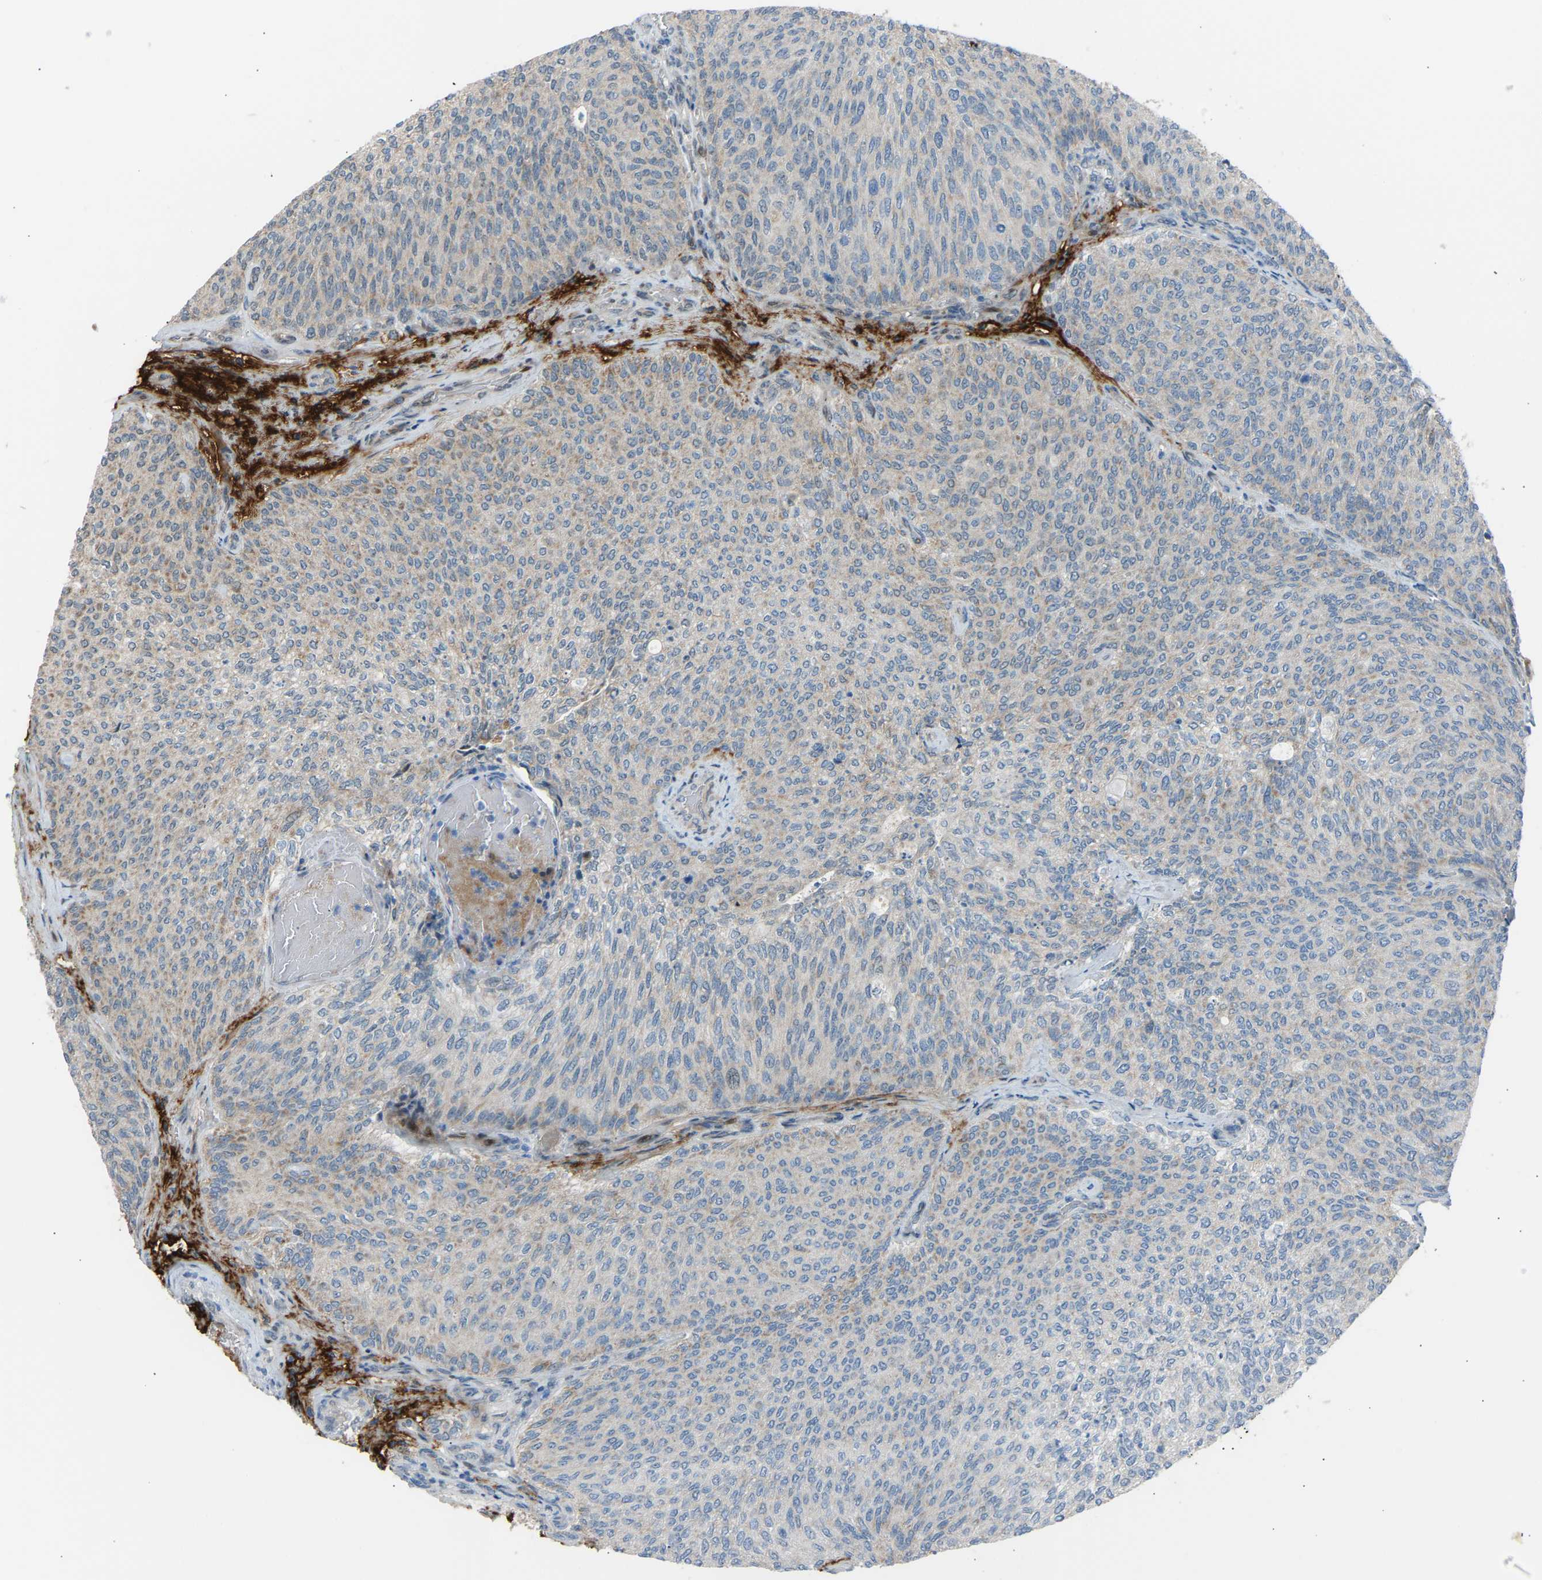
{"staining": {"intensity": "negative", "quantity": "none", "location": "none"}, "tissue": "urothelial cancer", "cell_type": "Tumor cells", "image_type": "cancer", "snomed": [{"axis": "morphology", "description": "Urothelial carcinoma, Low grade"}, {"axis": "topography", "description": "Urinary bladder"}], "caption": "Image shows no significant protein positivity in tumor cells of urothelial cancer. (Stains: DAB IHC with hematoxylin counter stain, Microscopy: brightfield microscopy at high magnification).", "gene": "VPS41", "patient": {"sex": "female", "age": 79}}